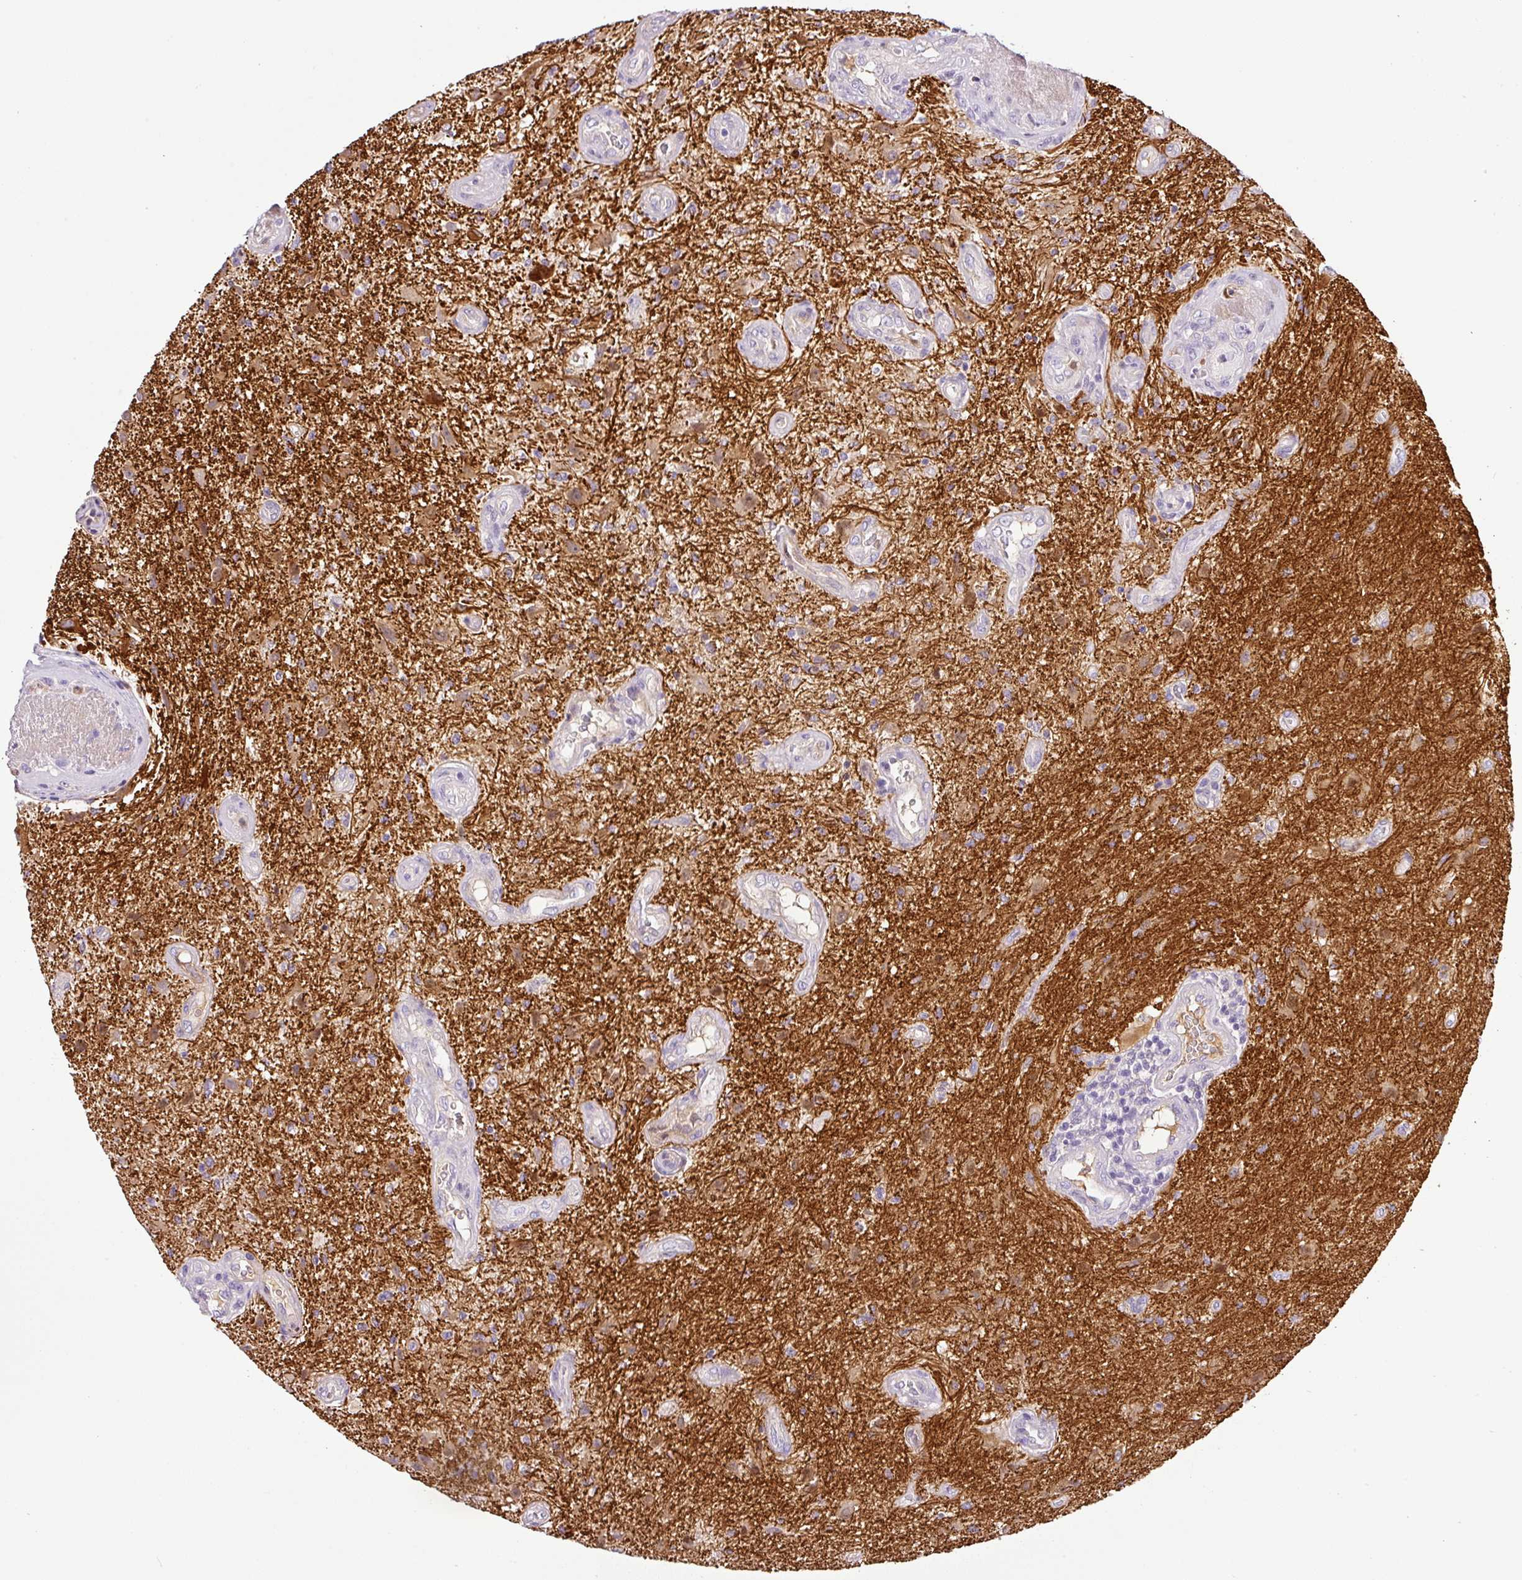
{"staining": {"intensity": "moderate", "quantity": "25%-75%", "location": "cytoplasmic/membranous"}, "tissue": "glioma", "cell_type": "Tumor cells", "image_type": "cancer", "snomed": [{"axis": "morphology", "description": "Glioma, malignant, High grade"}, {"axis": "topography", "description": "Brain"}], "caption": "Malignant glioma (high-grade) stained for a protein (brown) shows moderate cytoplasmic/membranous positive staining in about 25%-75% of tumor cells.", "gene": "HMCN2", "patient": {"sex": "male", "age": 67}}